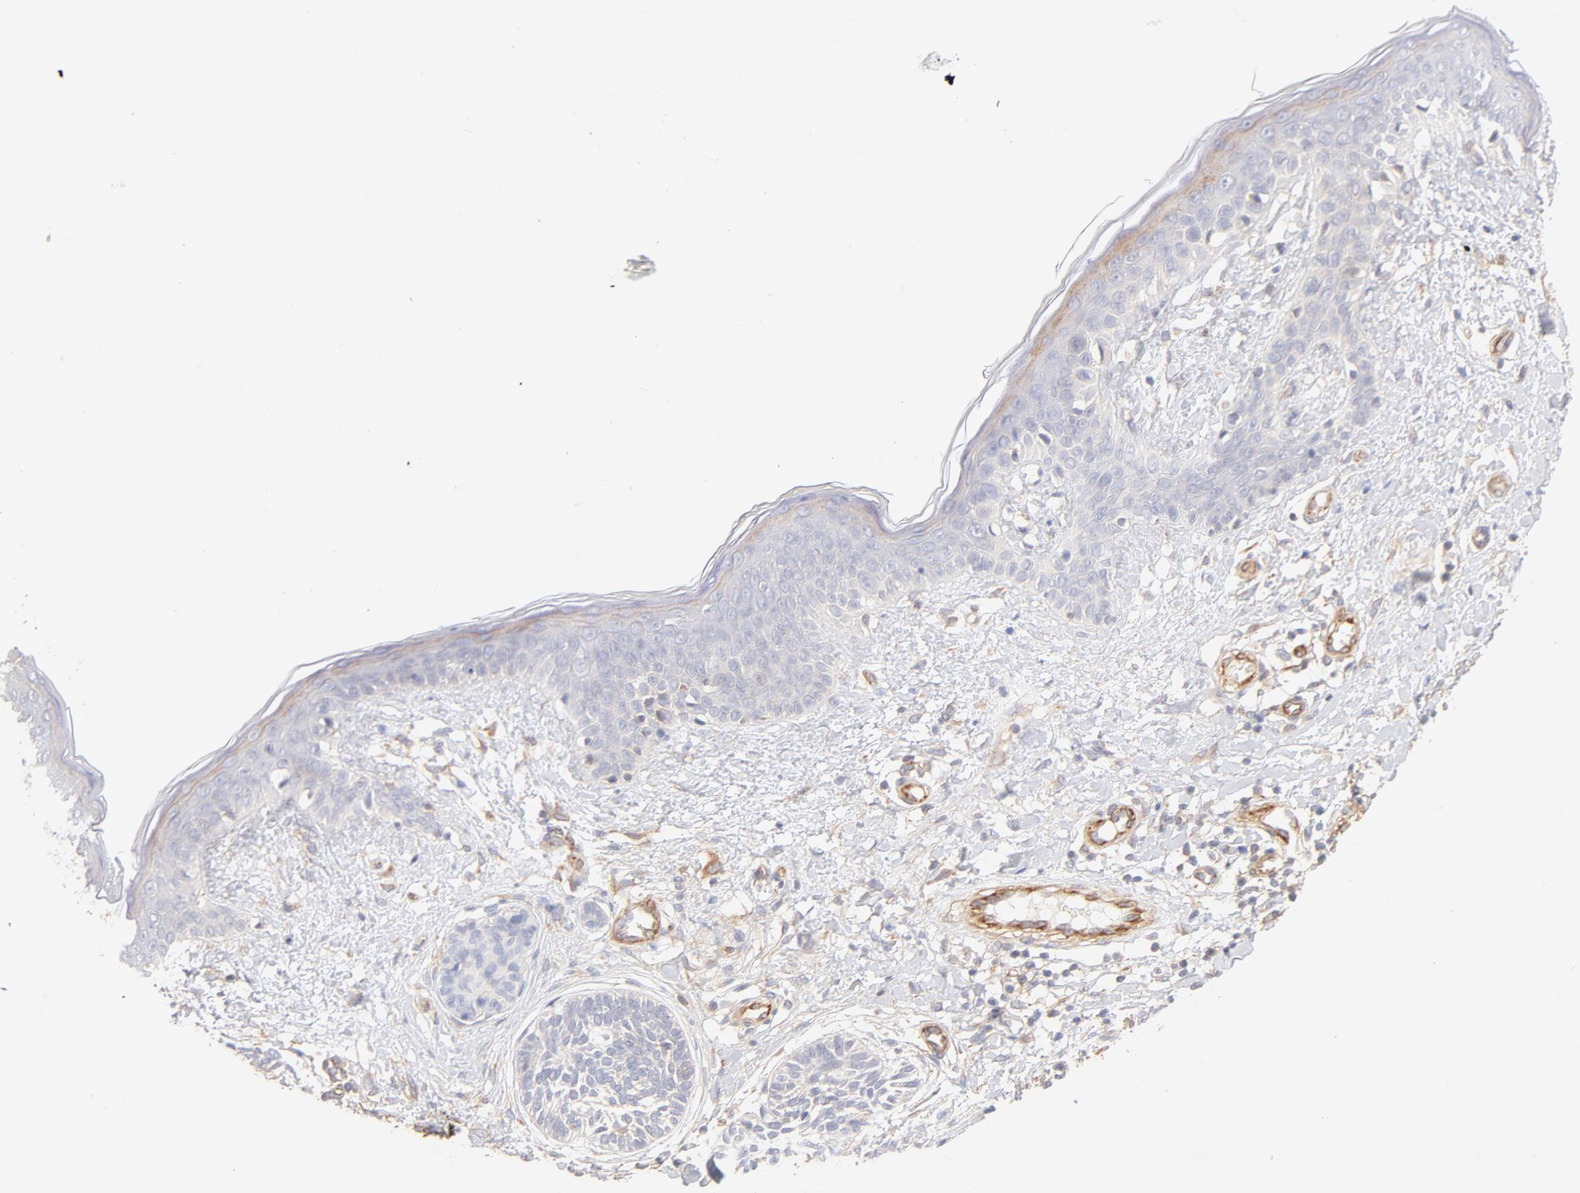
{"staining": {"intensity": "negative", "quantity": "none", "location": "none"}, "tissue": "skin cancer", "cell_type": "Tumor cells", "image_type": "cancer", "snomed": [{"axis": "morphology", "description": "Normal tissue, NOS"}, {"axis": "morphology", "description": "Basal cell carcinoma"}, {"axis": "topography", "description": "Skin"}], "caption": "DAB immunohistochemical staining of human basal cell carcinoma (skin) displays no significant expression in tumor cells. (Stains: DAB (3,3'-diaminobenzidine) immunohistochemistry (IHC) with hematoxylin counter stain, Microscopy: brightfield microscopy at high magnification).", "gene": "LDLRAP1", "patient": {"sex": "male", "age": 63}}